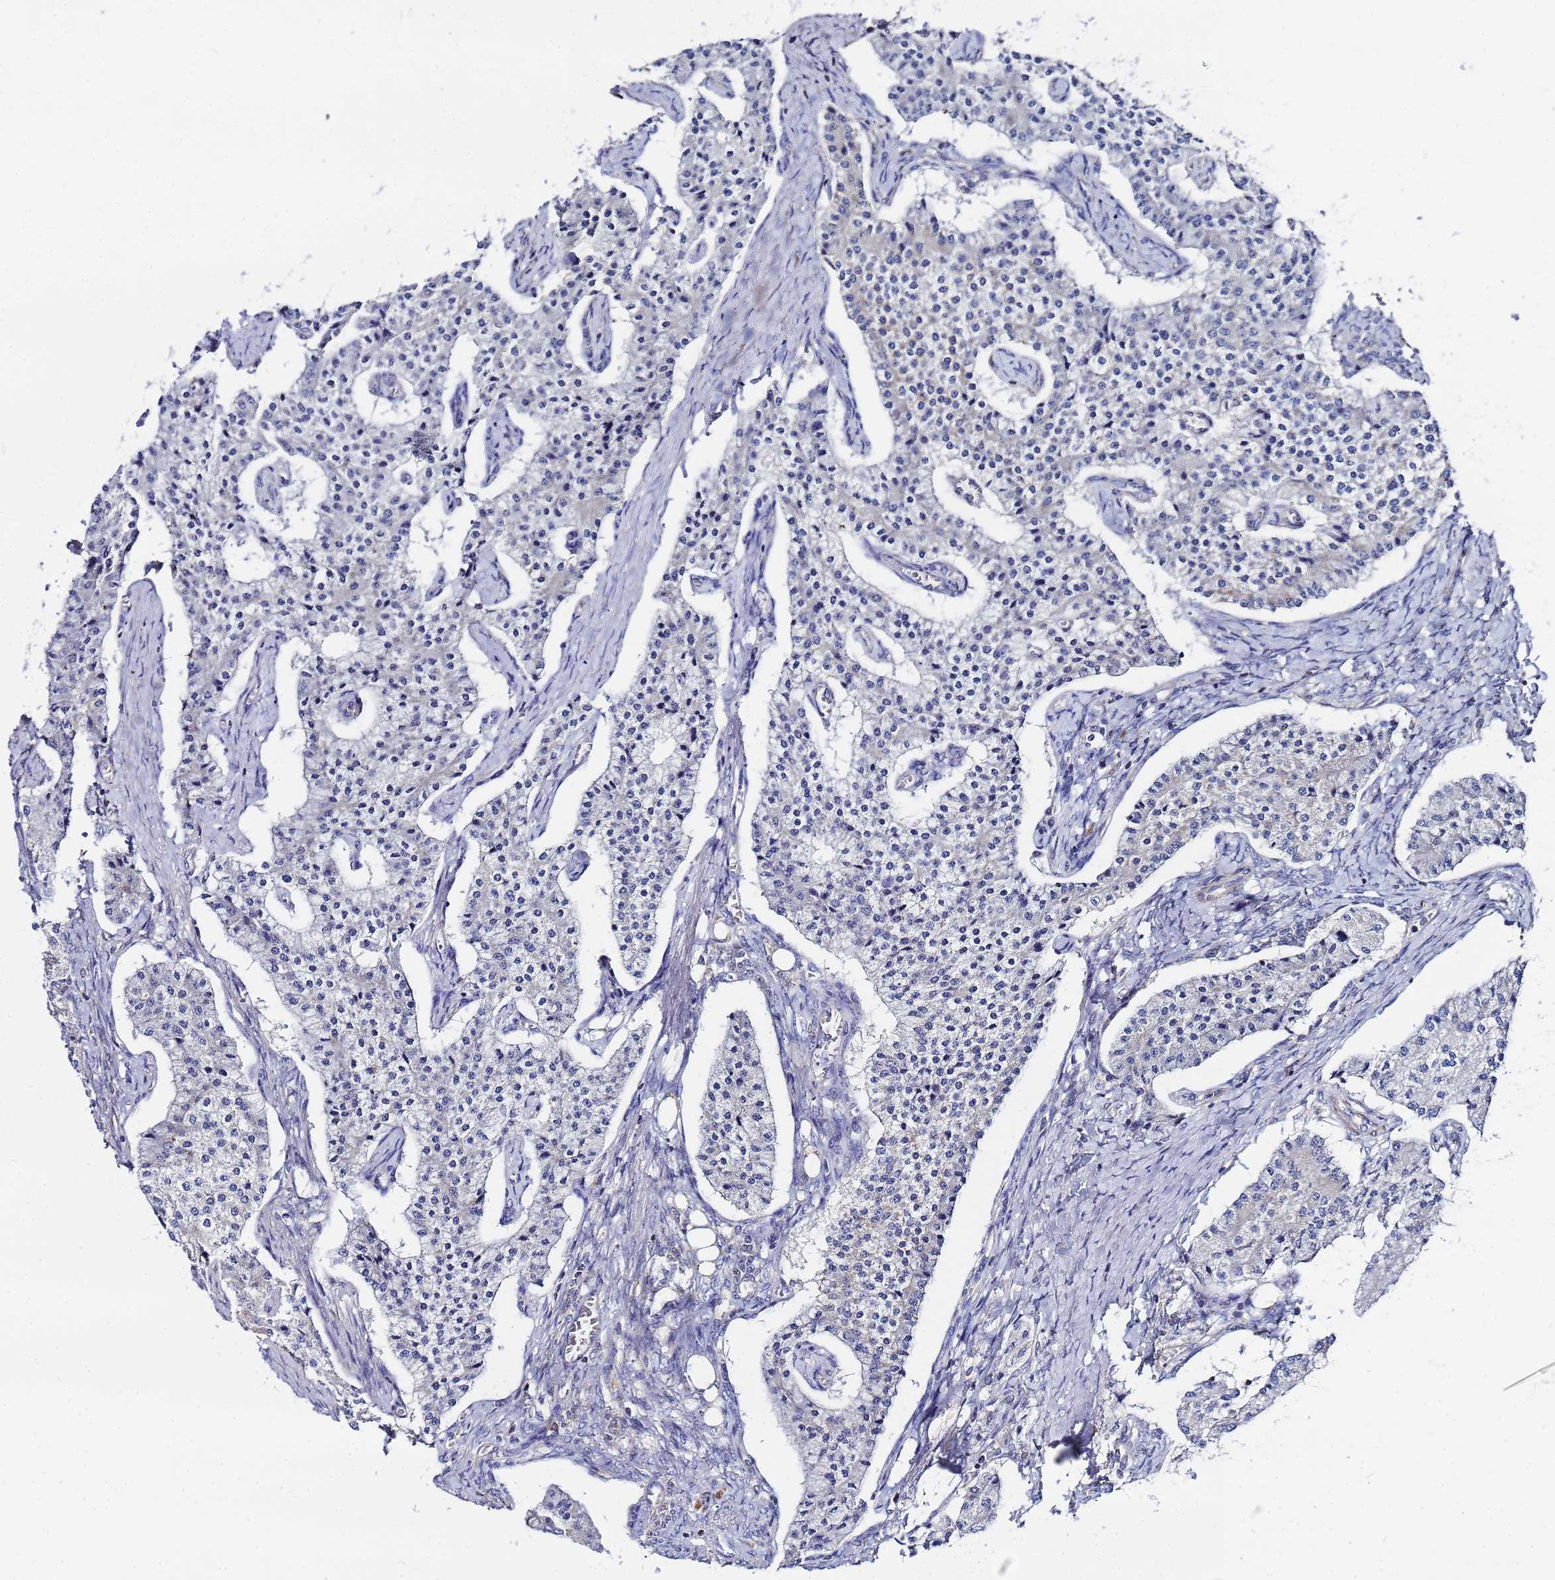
{"staining": {"intensity": "negative", "quantity": "none", "location": "none"}, "tissue": "carcinoid", "cell_type": "Tumor cells", "image_type": "cancer", "snomed": [{"axis": "morphology", "description": "Carcinoid, malignant, NOS"}, {"axis": "topography", "description": "Colon"}], "caption": "DAB immunohistochemical staining of human carcinoid reveals no significant staining in tumor cells. The staining was performed using DAB (3,3'-diaminobenzidine) to visualize the protein expression in brown, while the nuclei were stained in blue with hematoxylin (Magnification: 20x).", "gene": "FAHD2A", "patient": {"sex": "female", "age": 52}}